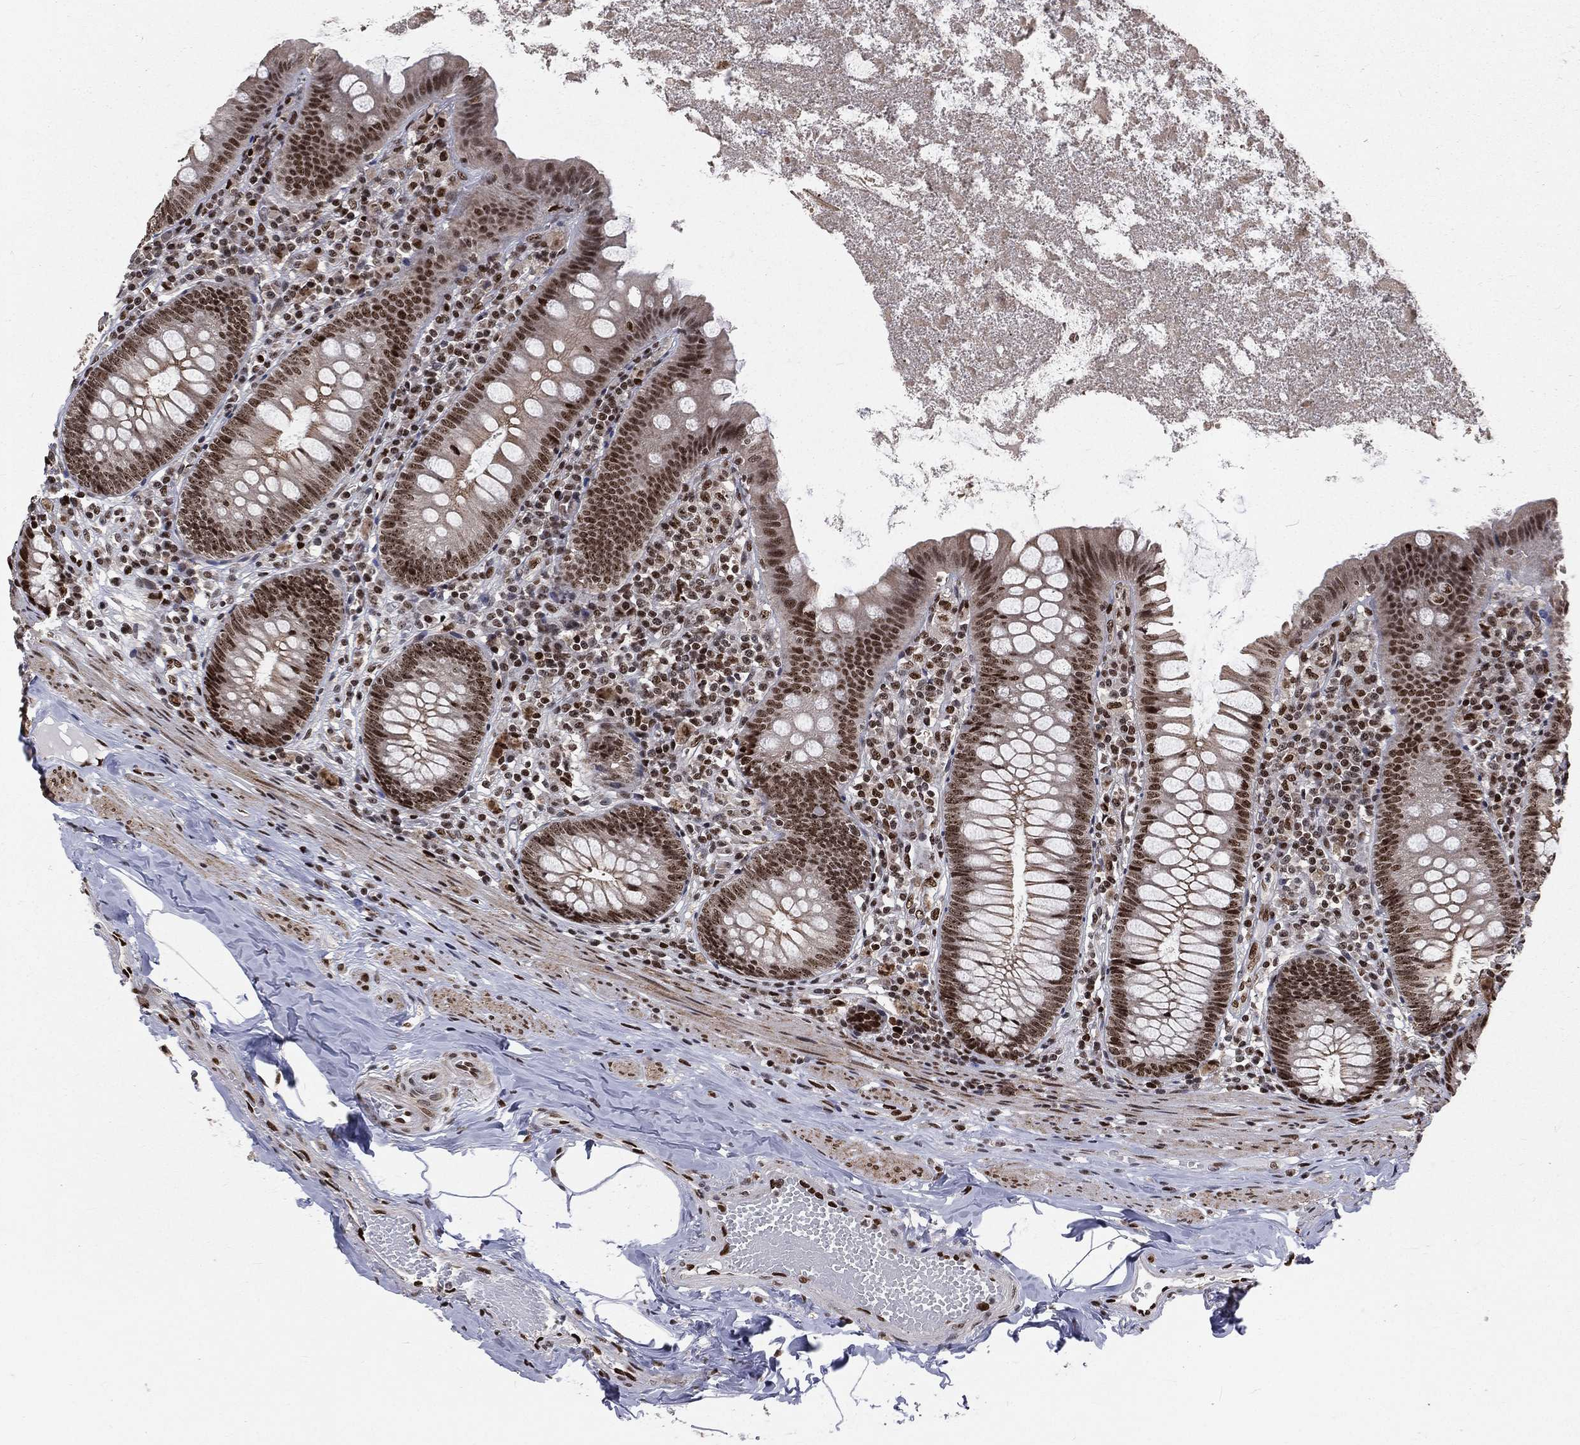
{"staining": {"intensity": "strong", "quantity": ">75%", "location": "nuclear"}, "tissue": "appendix", "cell_type": "Glandular cells", "image_type": "normal", "snomed": [{"axis": "morphology", "description": "Normal tissue, NOS"}, {"axis": "topography", "description": "Appendix"}], "caption": "The image demonstrates immunohistochemical staining of normal appendix. There is strong nuclear positivity is seen in approximately >75% of glandular cells.", "gene": "POLB", "patient": {"sex": "female", "age": 82}}